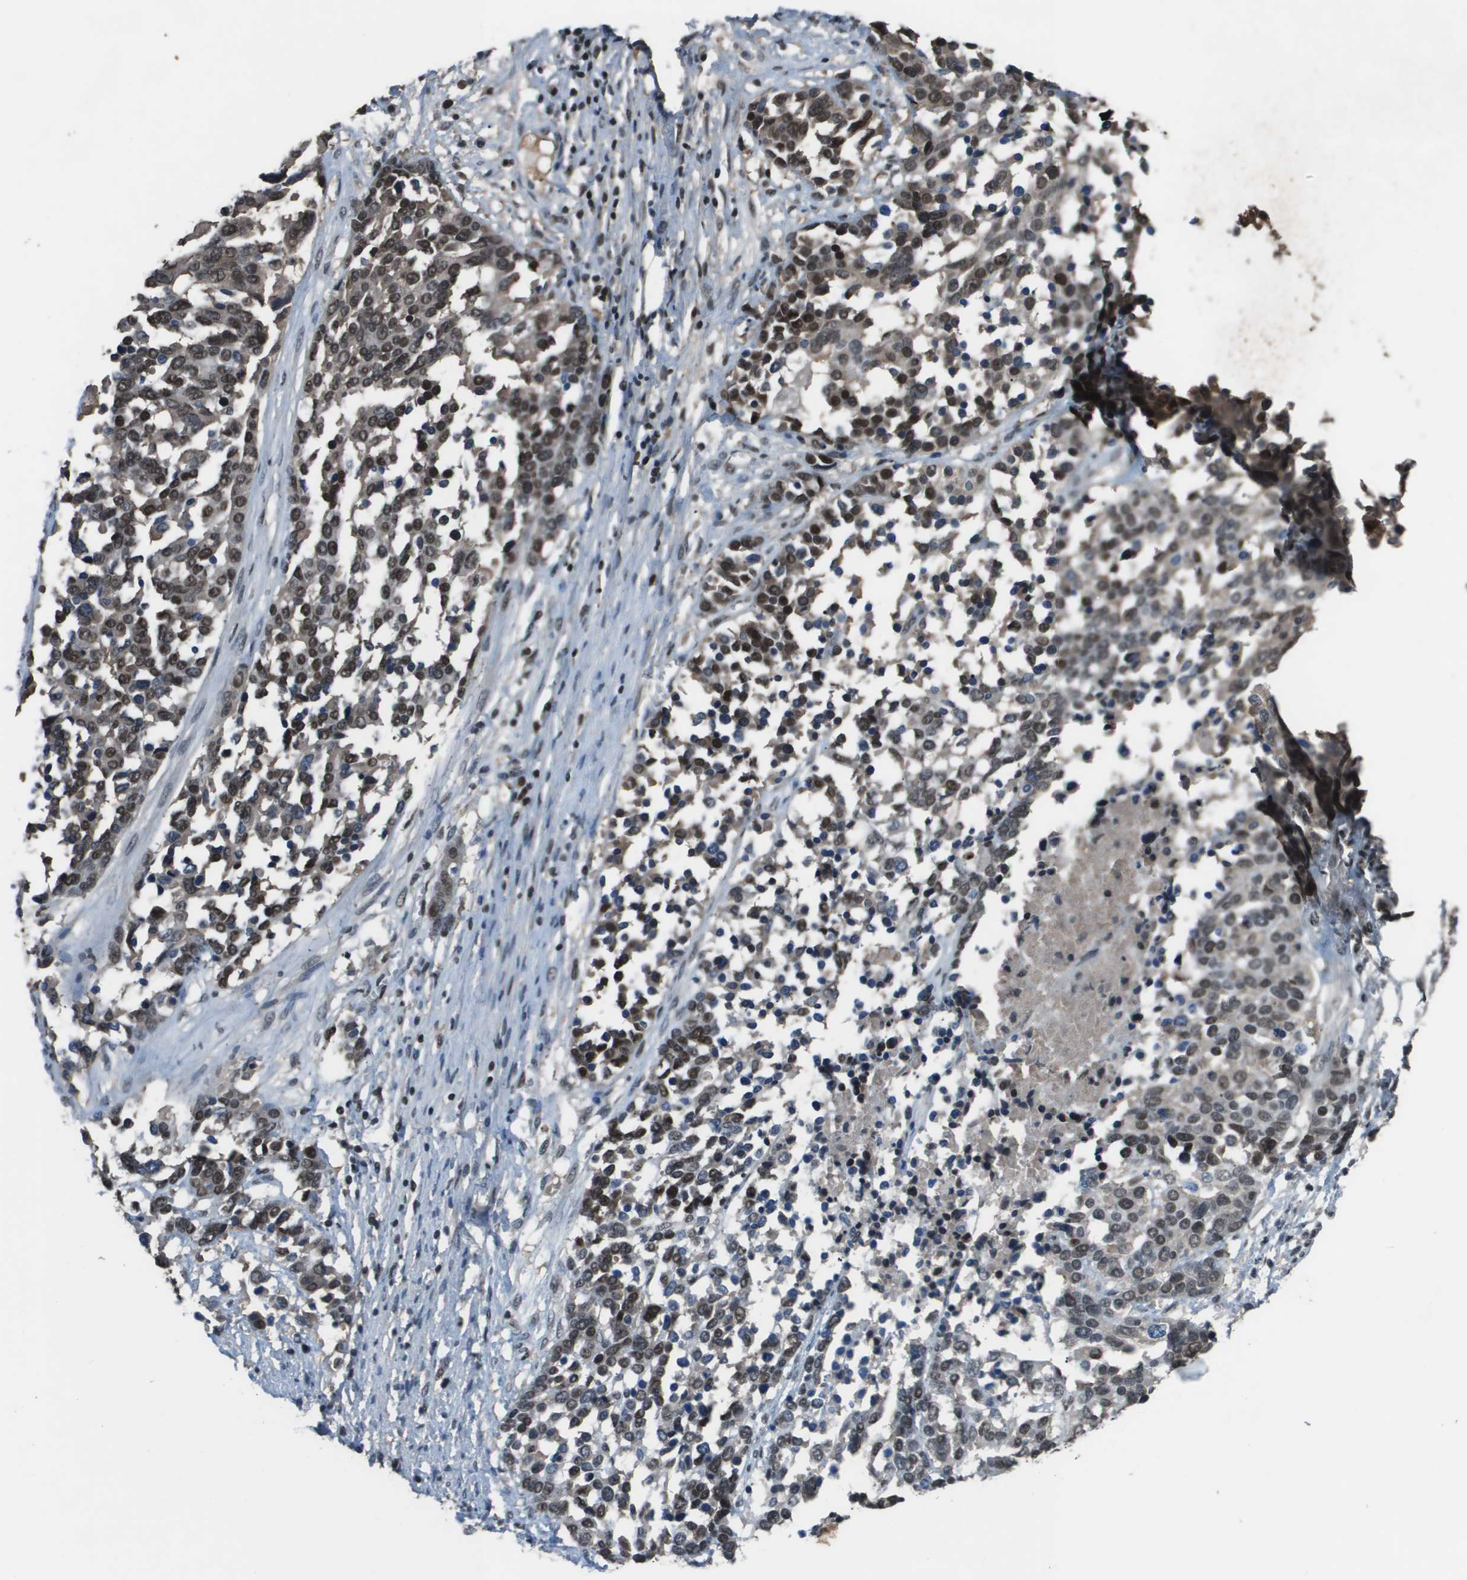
{"staining": {"intensity": "moderate", "quantity": ">75%", "location": "nuclear"}, "tissue": "ovarian cancer", "cell_type": "Tumor cells", "image_type": "cancer", "snomed": [{"axis": "morphology", "description": "Cystadenocarcinoma, serous, NOS"}, {"axis": "topography", "description": "Ovary"}], "caption": "High-magnification brightfield microscopy of ovarian cancer stained with DAB (3,3'-diaminobenzidine) (brown) and counterstained with hematoxylin (blue). tumor cells exhibit moderate nuclear expression is appreciated in about>75% of cells. (brown staining indicates protein expression, while blue staining denotes nuclei).", "gene": "THRAP3", "patient": {"sex": "female", "age": 44}}